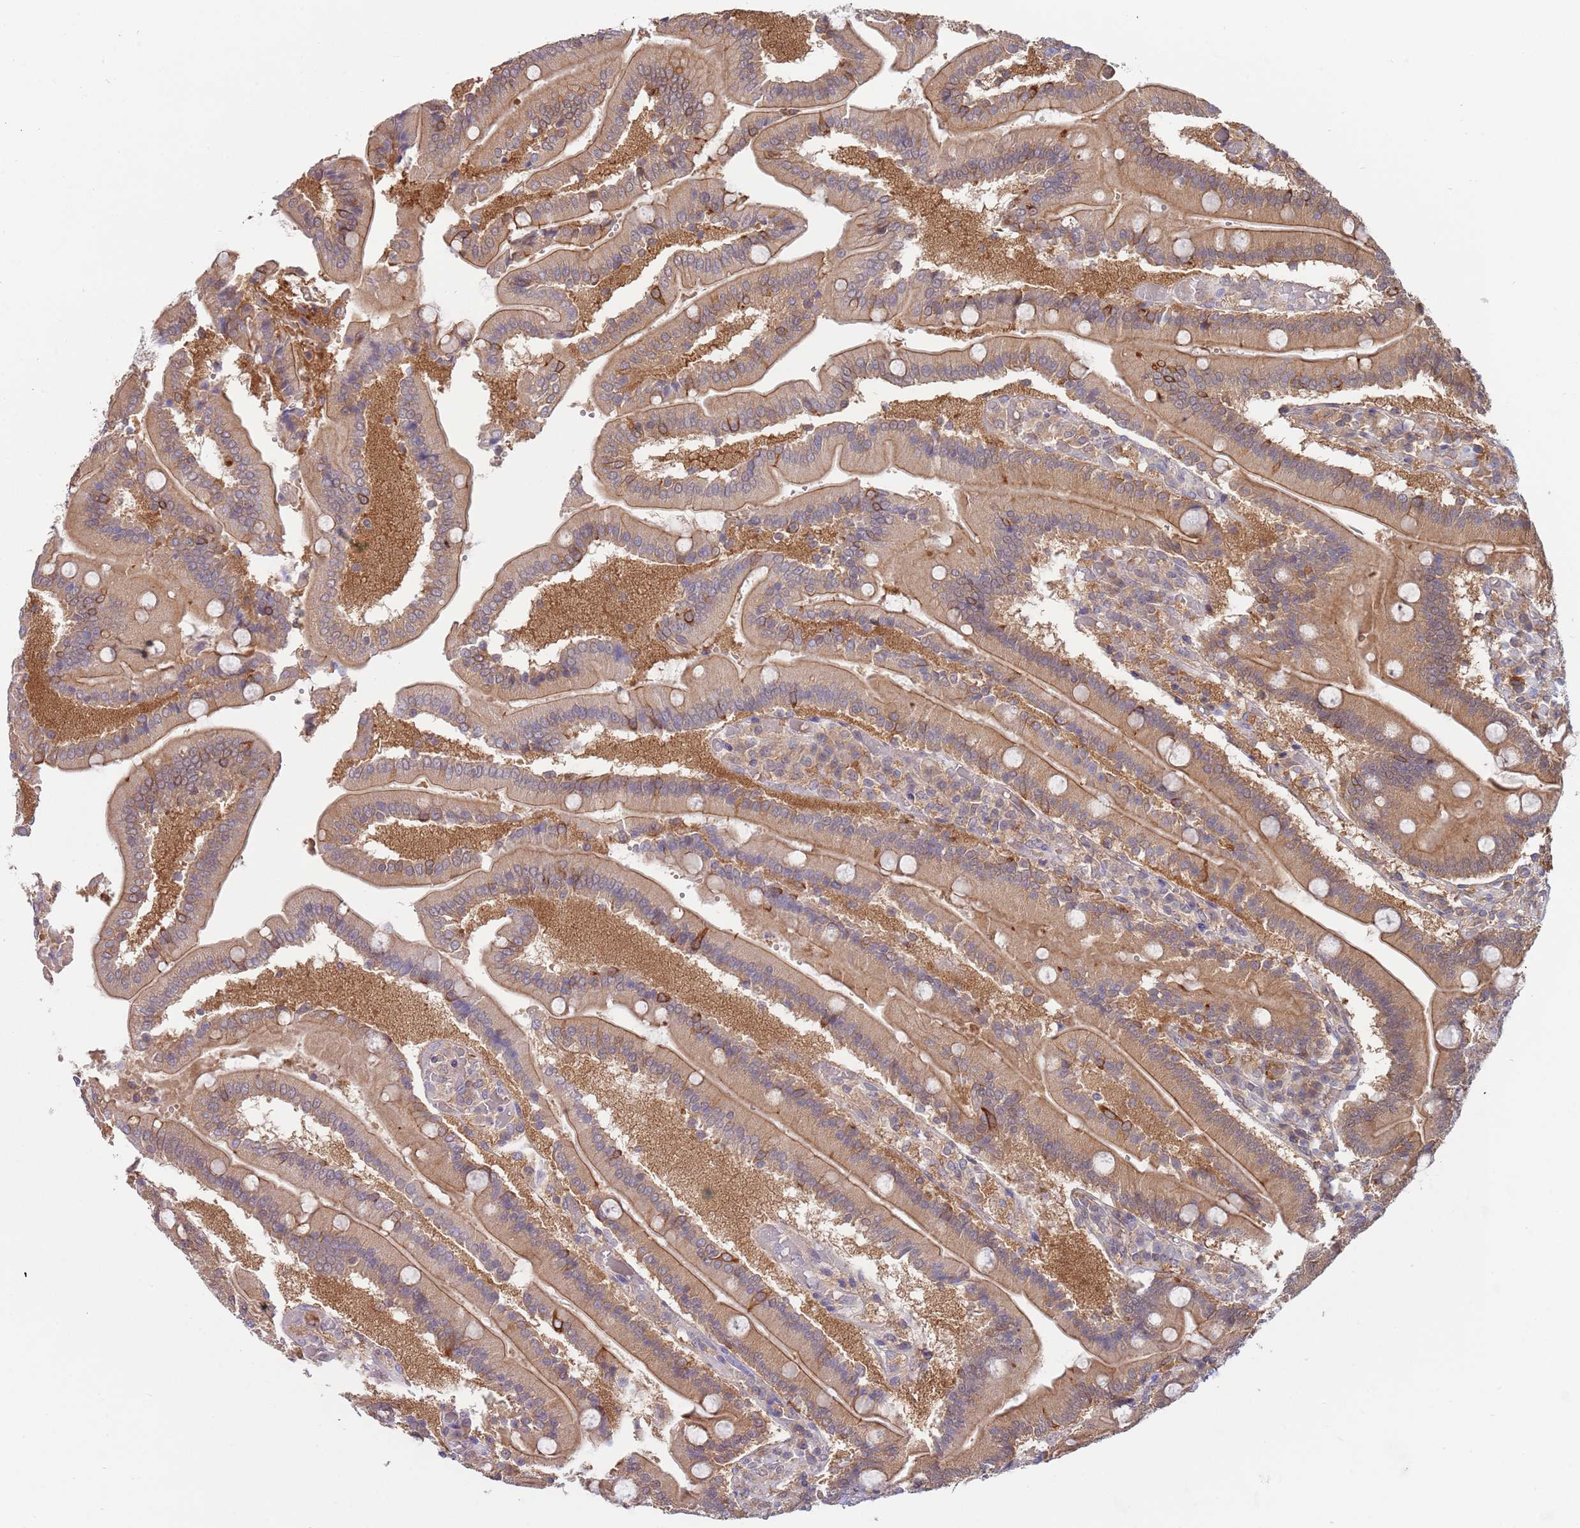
{"staining": {"intensity": "moderate", "quantity": ">75%", "location": "cytoplasmic/membranous"}, "tissue": "duodenum", "cell_type": "Glandular cells", "image_type": "normal", "snomed": [{"axis": "morphology", "description": "Normal tissue, NOS"}, {"axis": "topography", "description": "Duodenum"}], "caption": "Brown immunohistochemical staining in normal human duodenum demonstrates moderate cytoplasmic/membranous expression in about >75% of glandular cells.", "gene": "GSDMD", "patient": {"sex": "female", "age": 62}}